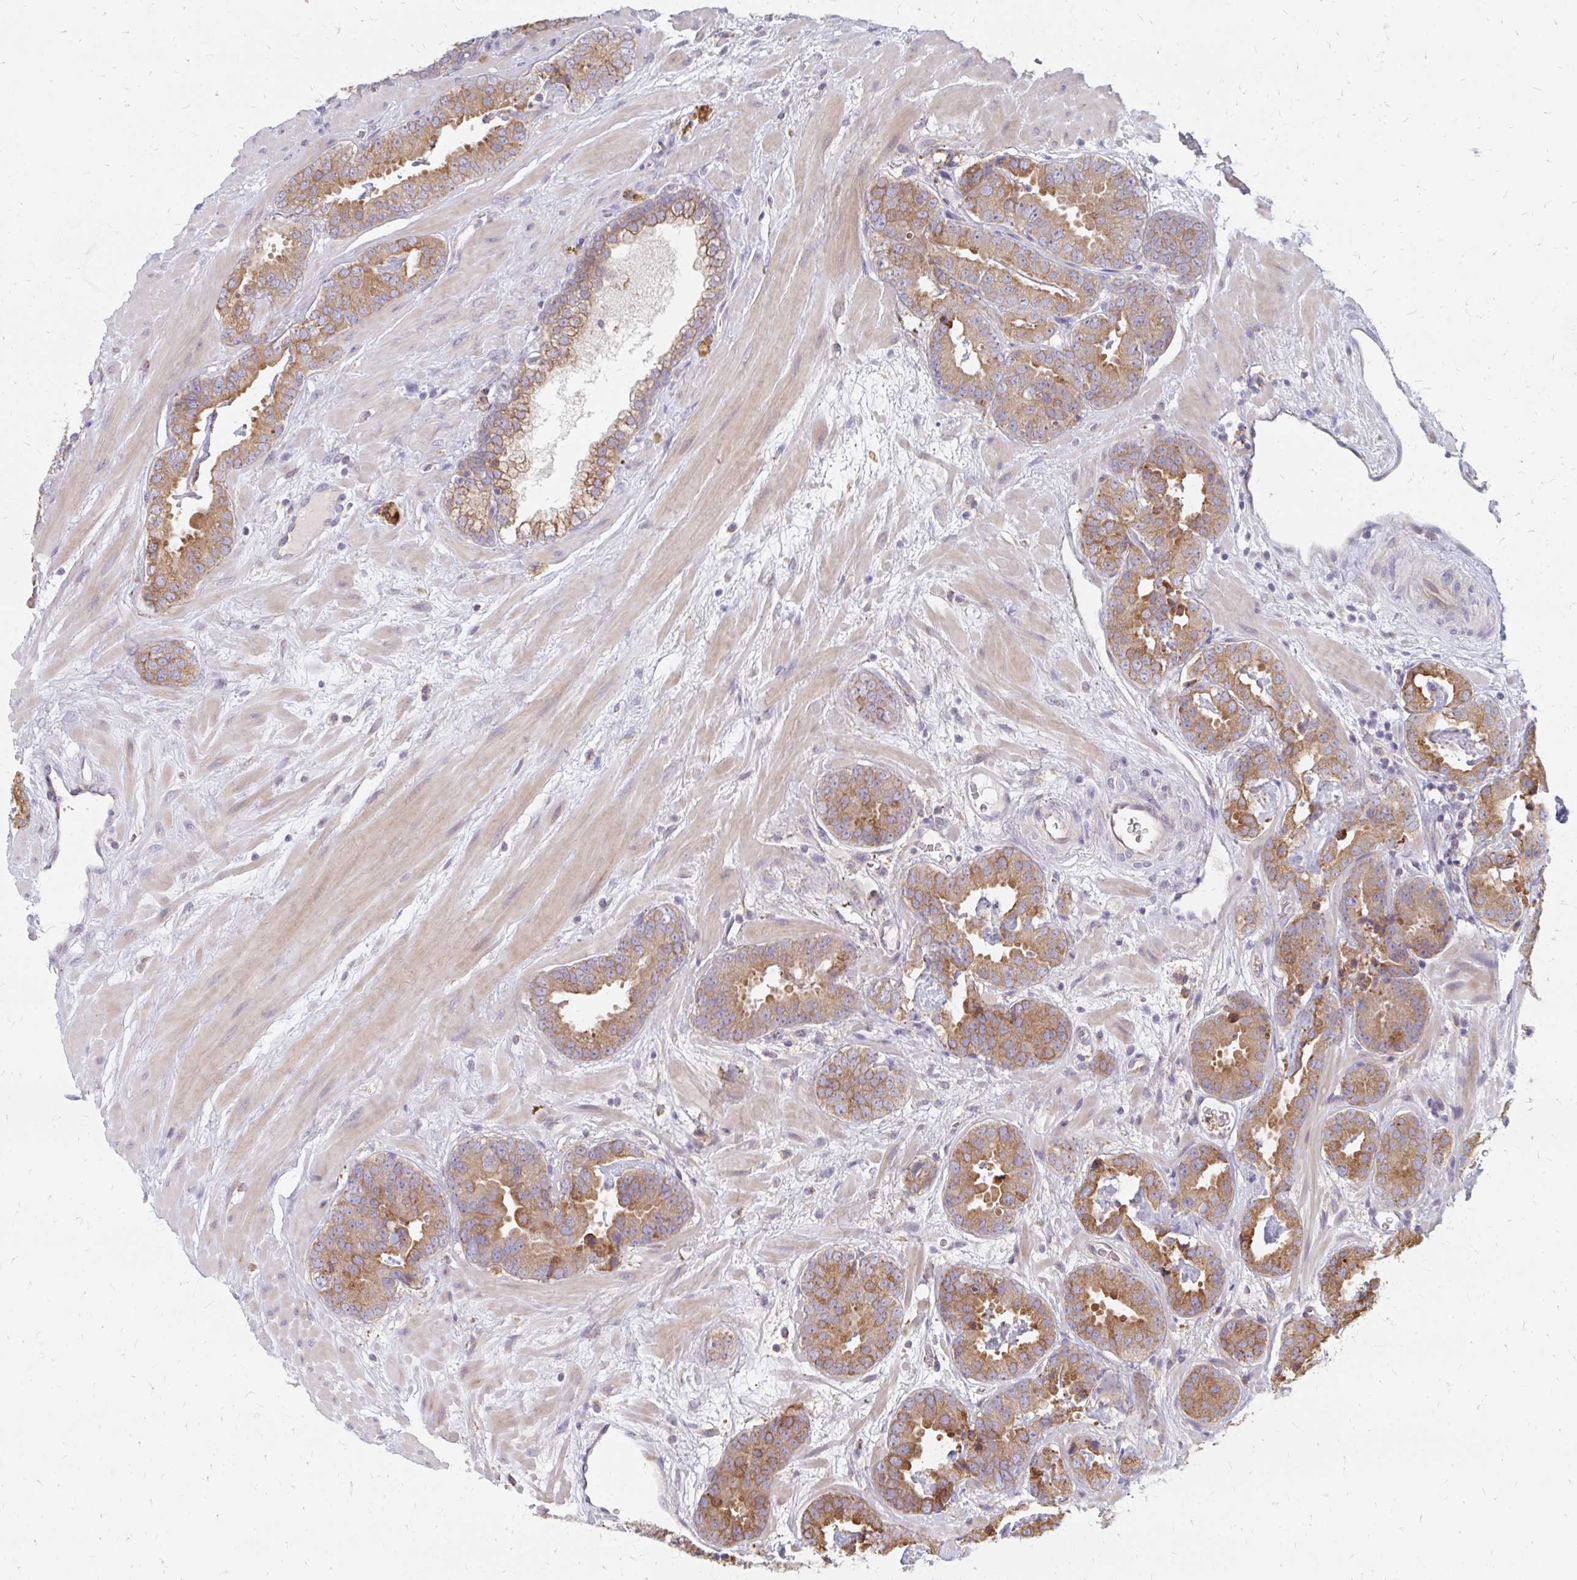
{"staining": {"intensity": "moderate", "quantity": ">75%", "location": "cytoplasmic/membranous"}, "tissue": "prostate cancer", "cell_type": "Tumor cells", "image_type": "cancer", "snomed": [{"axis": "morphology", "description": "Adenocarcinoma, Low grade"}, {"axis": "topography", "description": "Prostate"}], "caption": "IHC photomicrograph of human prostate low-grade adenocarcinoma stained for a protein (brown), which shows medium levels of moderate cytoplasmic/membranous staining in approximately >75% of tumor cells.", "gene": "PPP1R13L", "patient": {"sex": "male", "age": 62}}